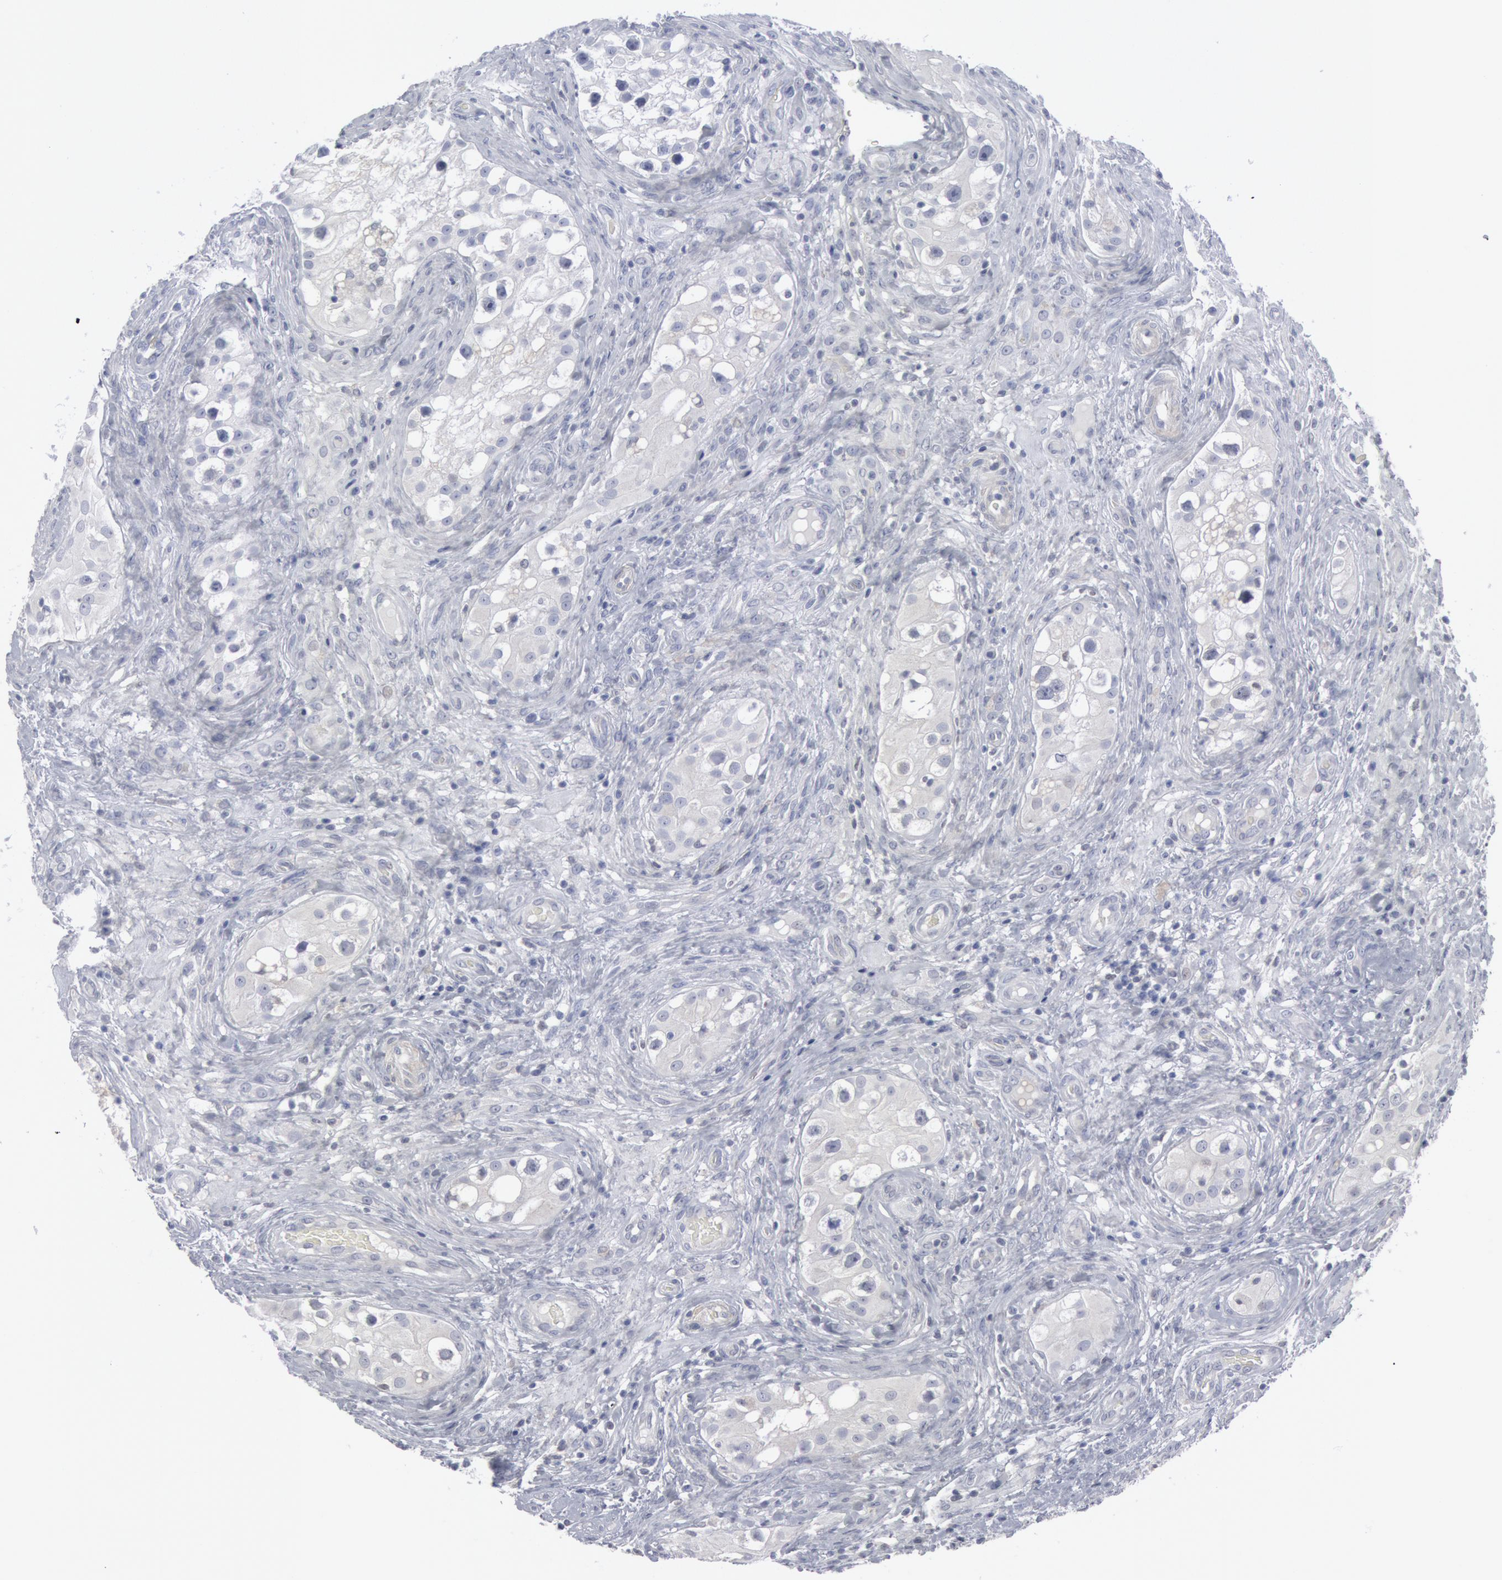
{"staining": {"intensity": "negative", "quantity": "none", "location": "none"}, "tissue": "testis cancer", "cell_type": "Tumor cells", "image_type": "cancer", "snomed": [{"axis": "morphology", "description": "Carcinoma, Embryonal, NOS"}, {"axis": "topography", "description": "Testis"}], "caption": "A photomicrograph of human embryonal carcinoma (testis) is negative for staining in tumor cells.", "gene": "DMC1", "patient": {"sex": "male", "age": 31}}